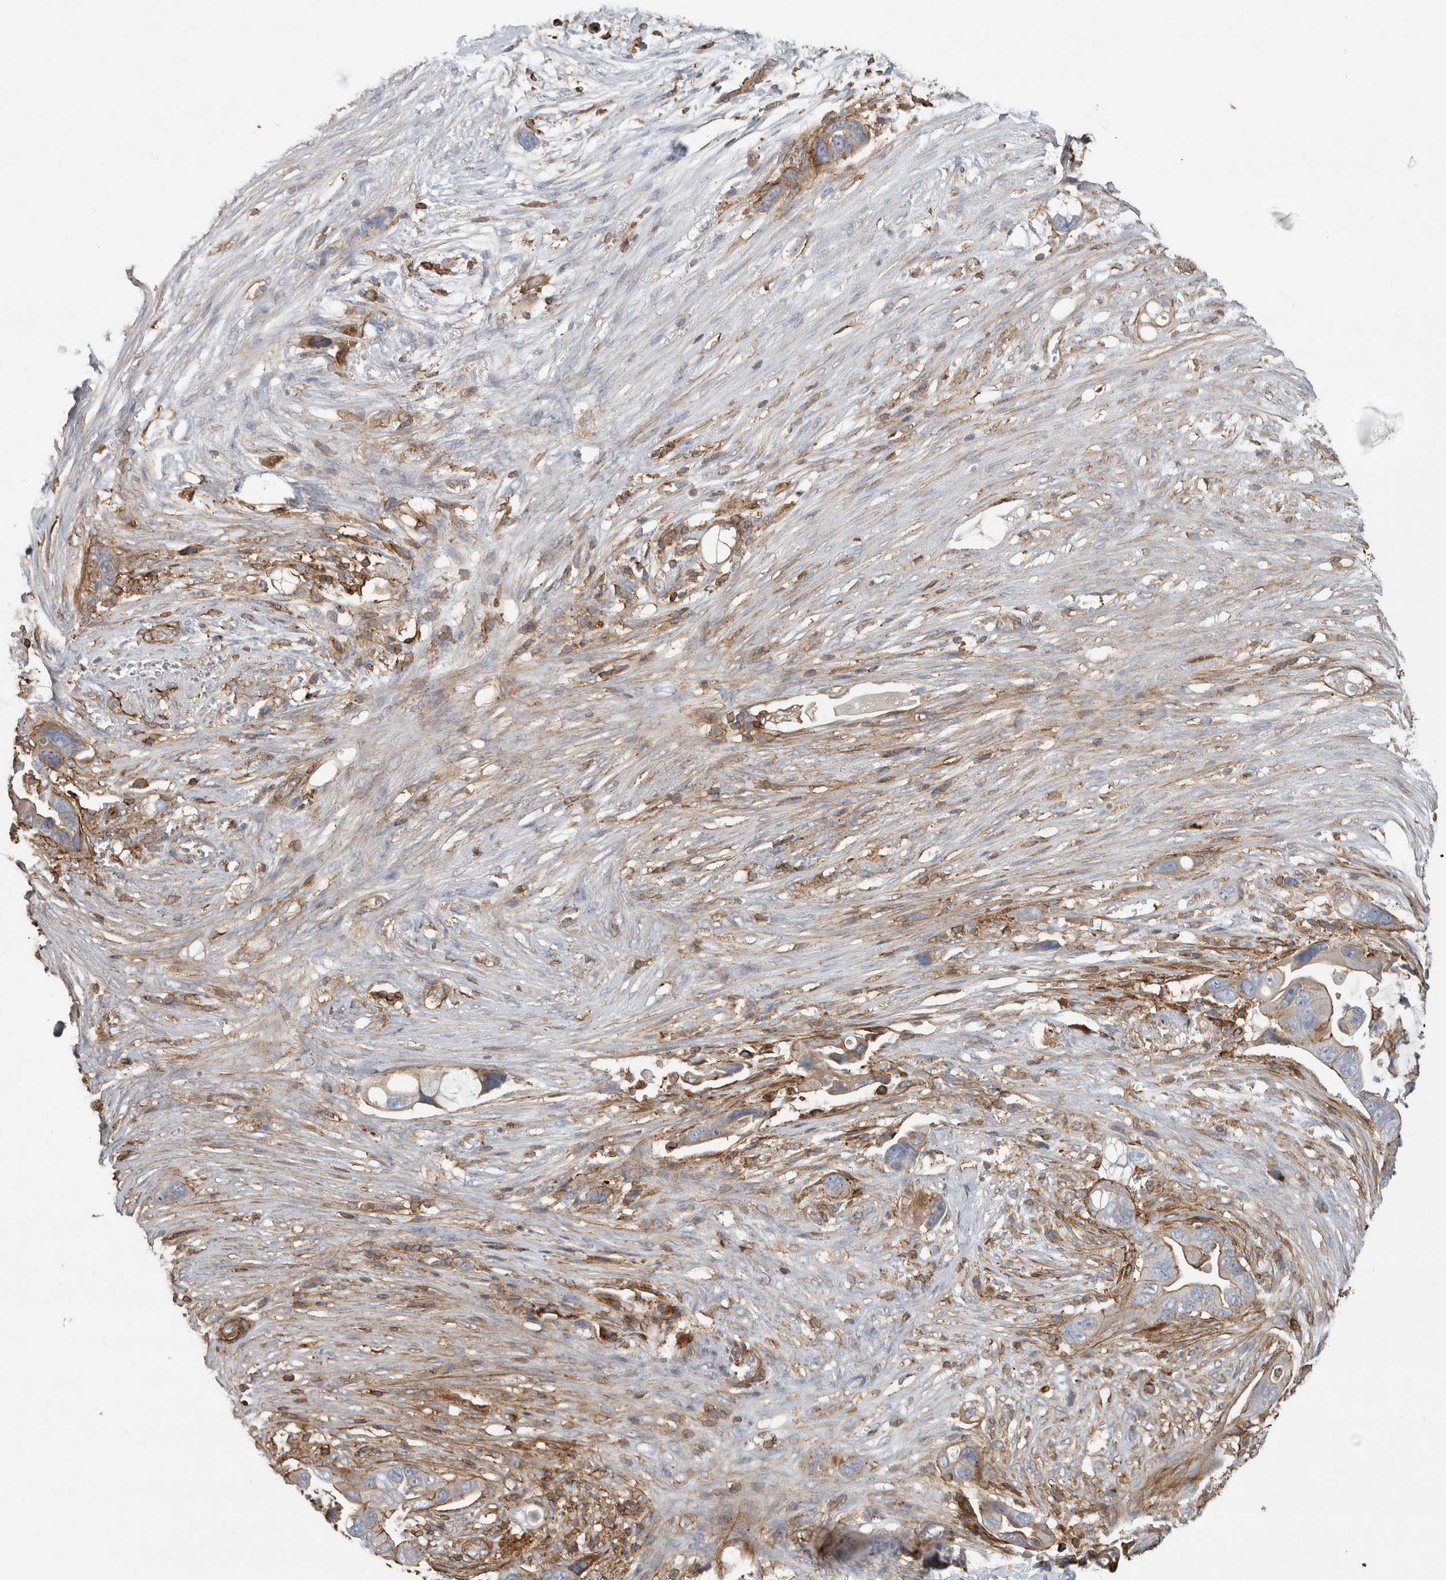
{"staining": {"intensity": "moderate", "quantity": "25%-75%", "location": "cytoplasmic/membranous"}, "tissue": "pancreatic cancer", "cell_type": "Tumor cells", "image_type": "cancer", "snomed": [{"axis": "morphology", "description": "Adenocarcinoma, NOS"}, {"axis": "topography", "description": "Pancreas"}], "caption": "IHC of pancreatic adenocarcinoma reveals medium levels of moderate cytoplasmic/membranous expression in about 25%-75% of tumor cells.", "gene": "GPER1", "patient": {"sex": "female", "age": 72}}